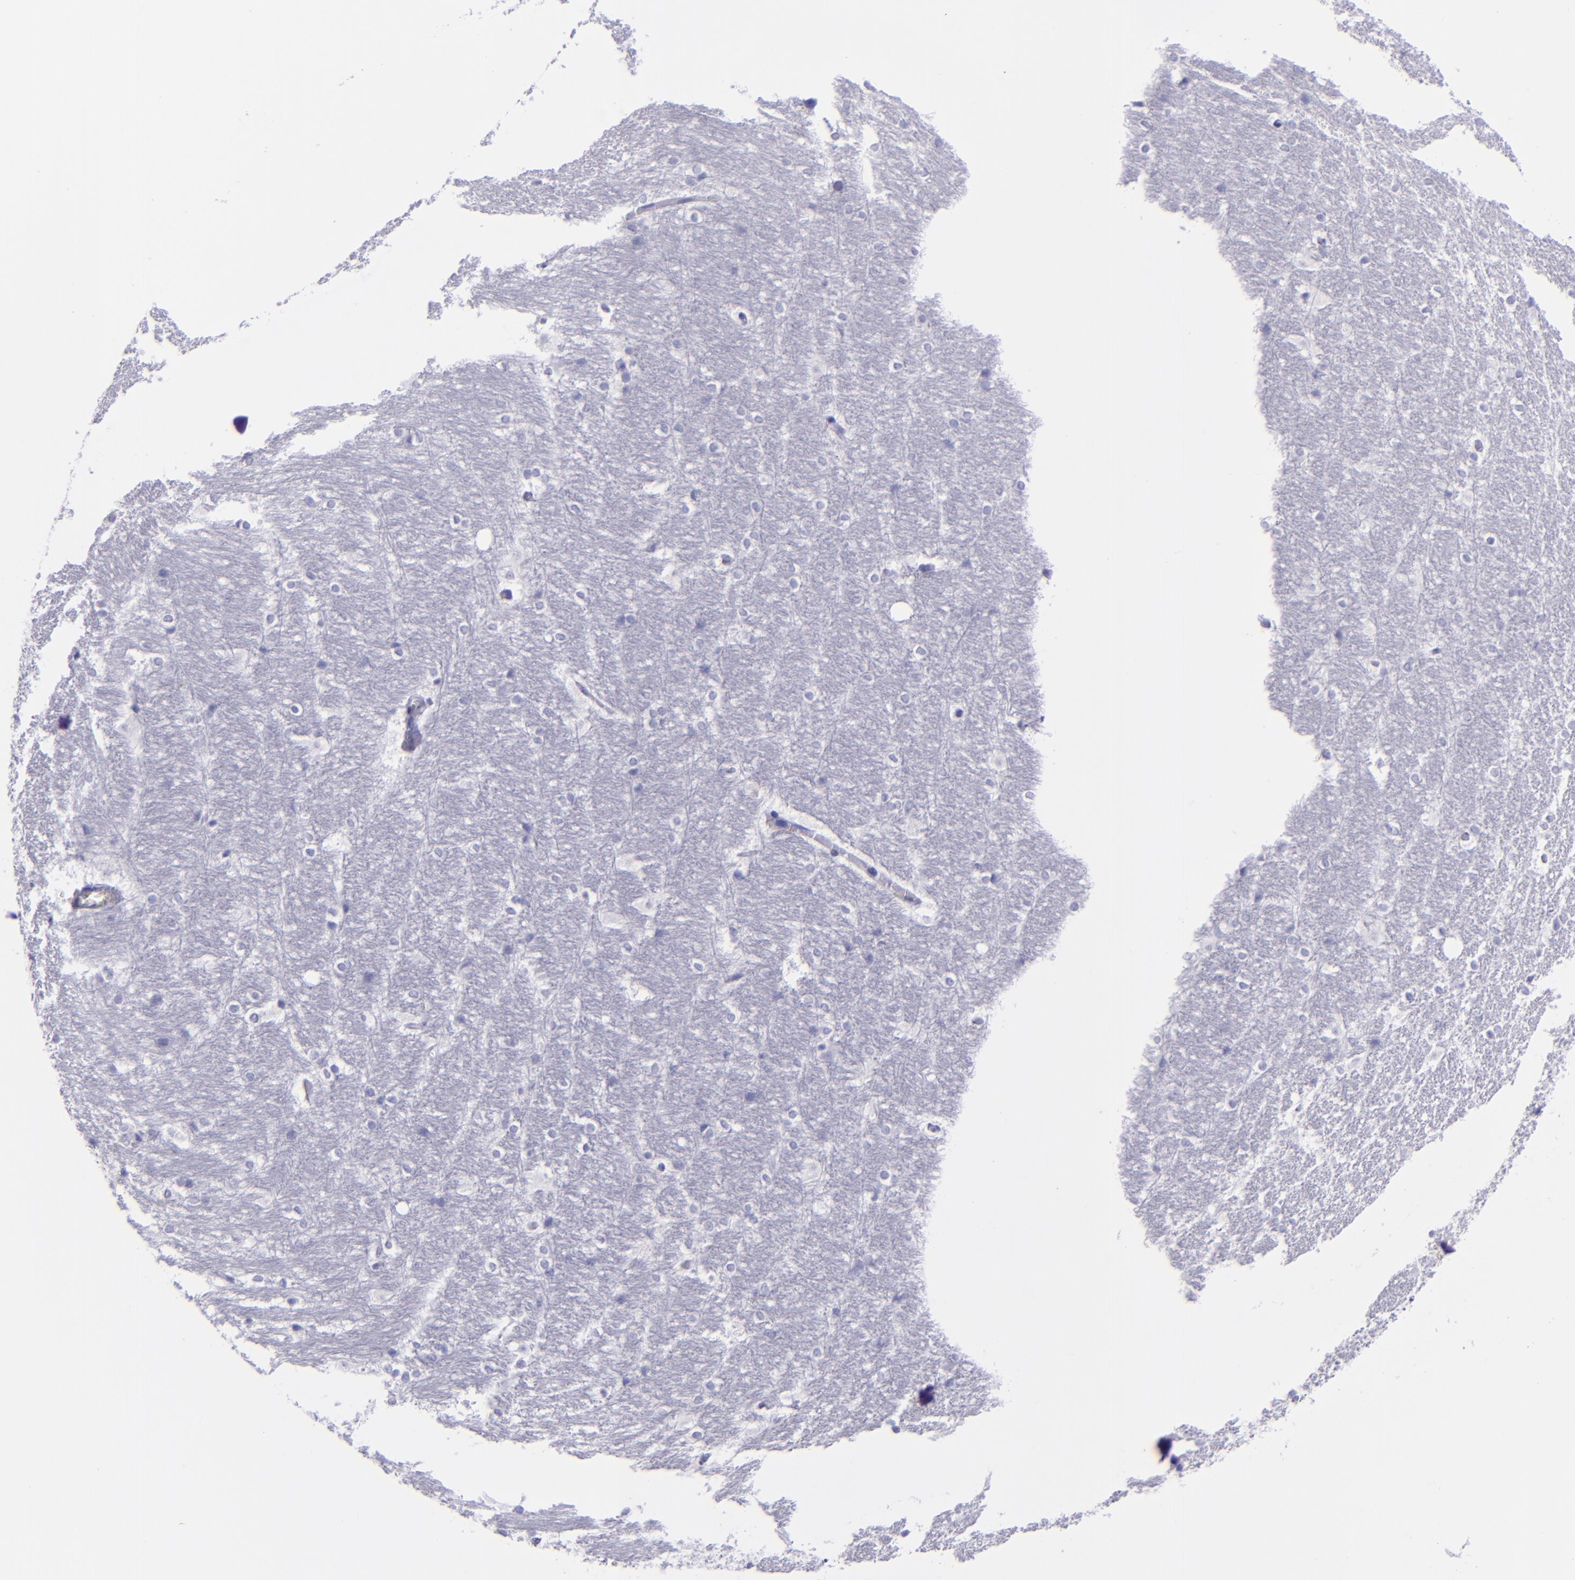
{"staining": {"intensity": "negative", "quantity": "none", "location": "none"}, "tissue": "hippocampus", "cell_type": "Glial cells", "image_type": "normal", "snomed": [{"axis": "morphology", "description": "Normal tissue, NOS"}, {"axis": "topography", "description": "Hippocampus"}], "caption": "Immunohistochemistry (IHC) micrograph of unremarkable hippocampus stained for a protein (brown), which displays no positivity in glial cells.", "gene": "TOP2A", "patient": {"sex": "female", "age": 19}}